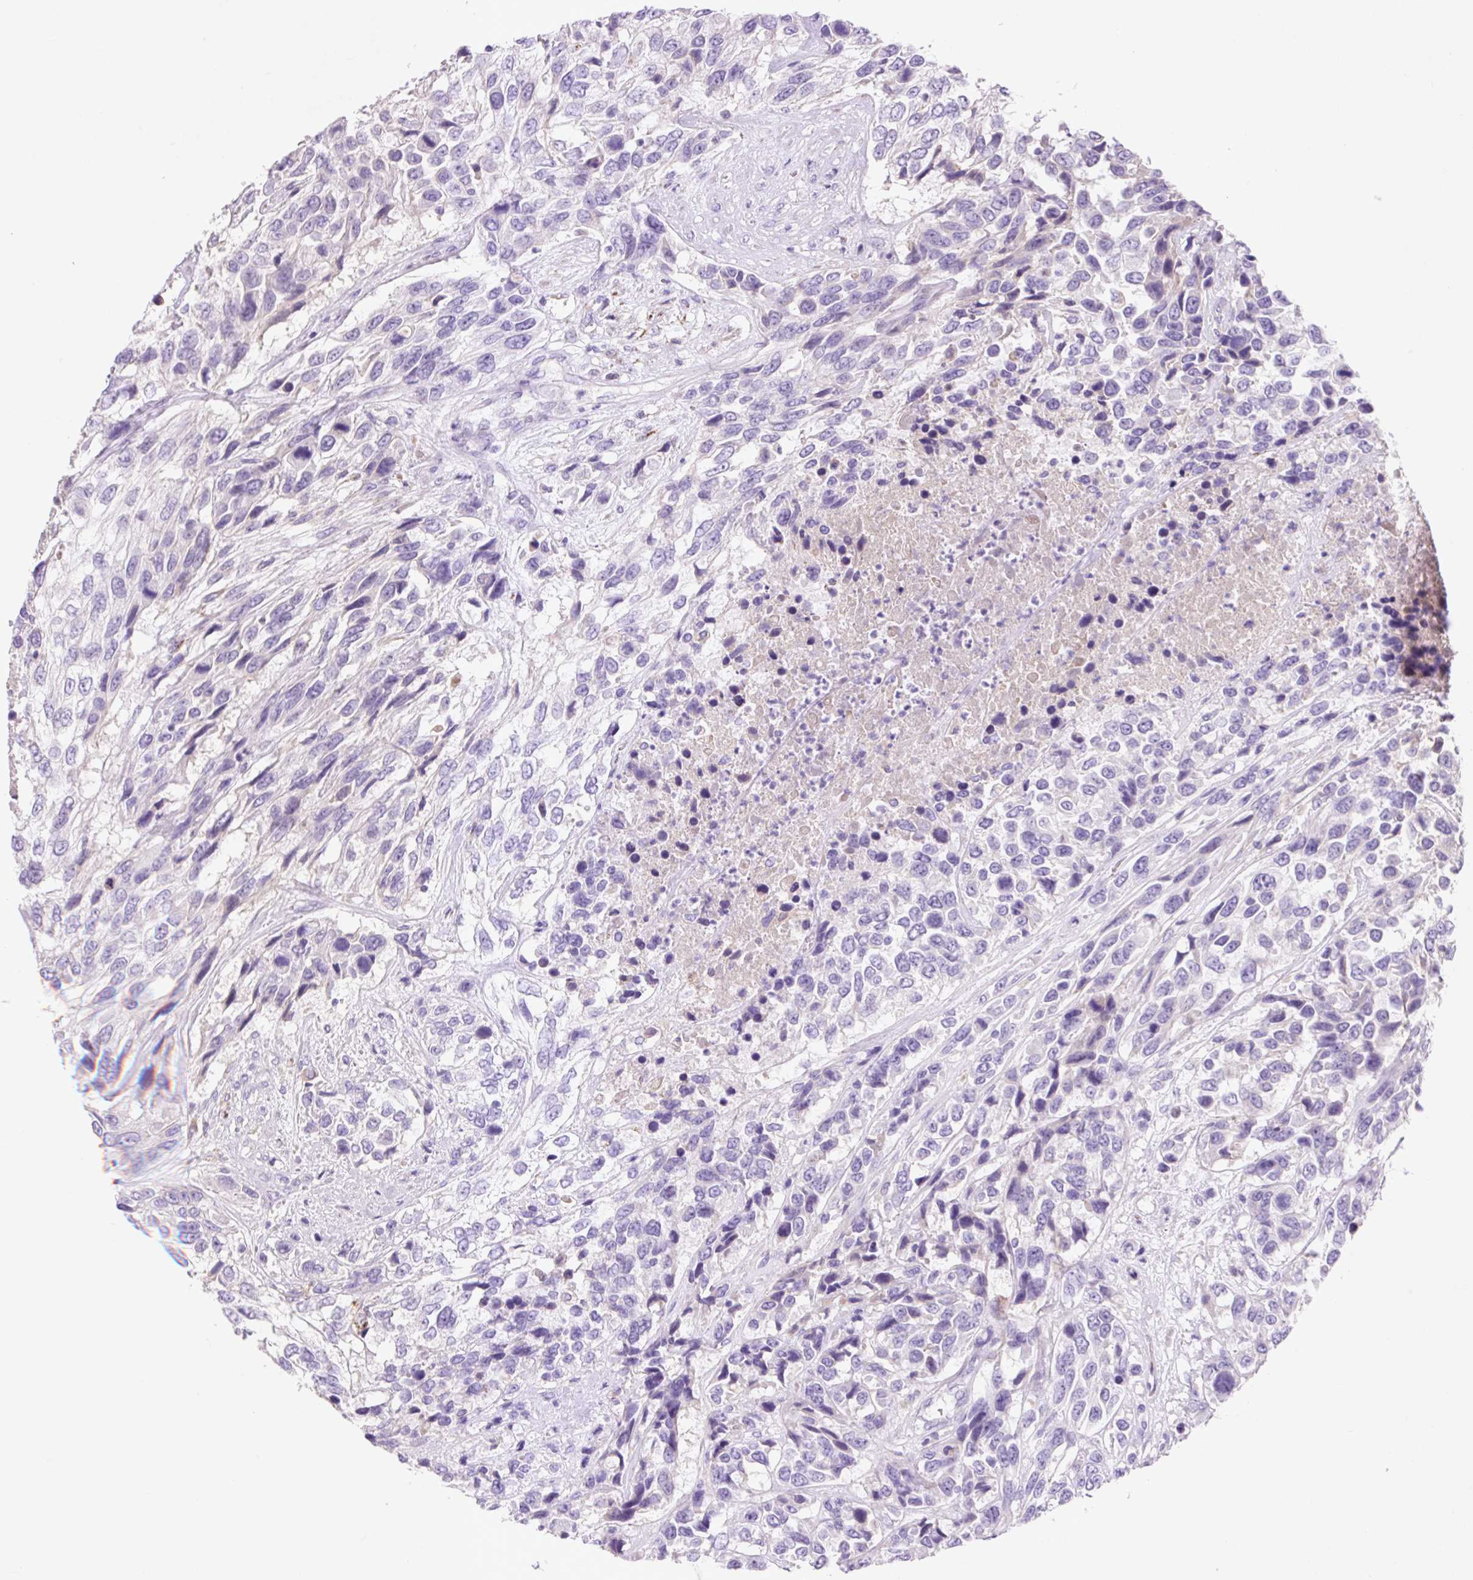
{"staining": {"intensity": "negative", "quantity": "none", "location": "none"}, "tissue": "urothelial cancer", "cell_type": "Tumor cells", "image_type": "cancer", "snomed": [{"axis": "morphology", "description": "Urothelial carcinoma, High grade"}, {"axis": "topography", "description": "Urinary bladder"}], "caption": "This is an immunohistochemistry histopathology image of urothelial cancer. There is no staining in tumor cells.", "gene": "HEXA", "patient": {"sex": "female", "age": 70}}